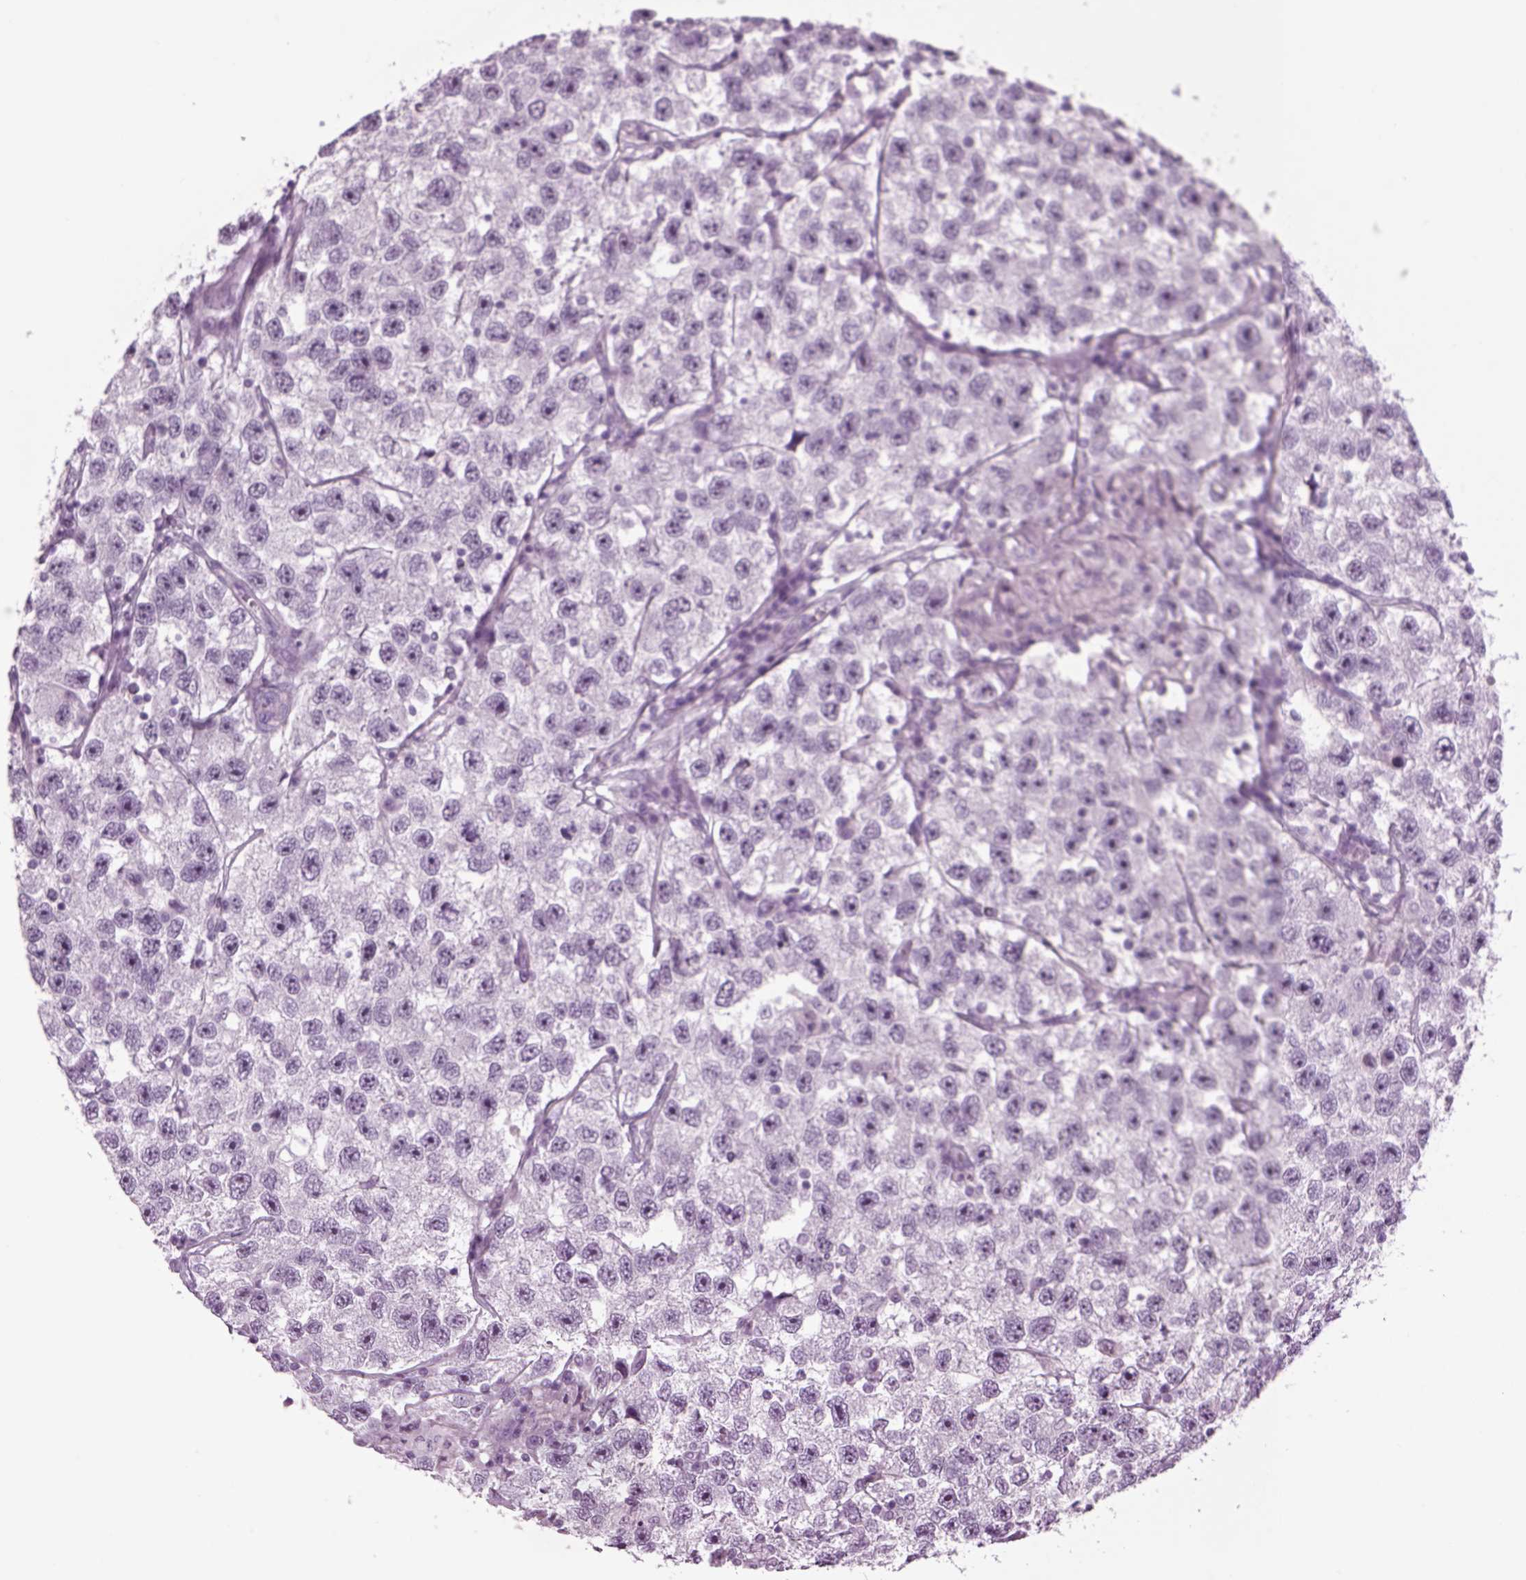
{"staining": {"intensity": "negative", "quantity": "none", "location": "none"}, "tissue": "testis cancer", "cell_type": "Tumor cells", "image_type": "cancer", "snomed": [{"axis": "morphology", "description": "Seminoma, NOS"}, {"axis": "topography", "description": "Testis"}], "caption": "A histopathology image of human testis seminoma is negative for staining in tumor cells.", "gene": "FAM24A", "patient": {"sex": "male", "age": 26}}